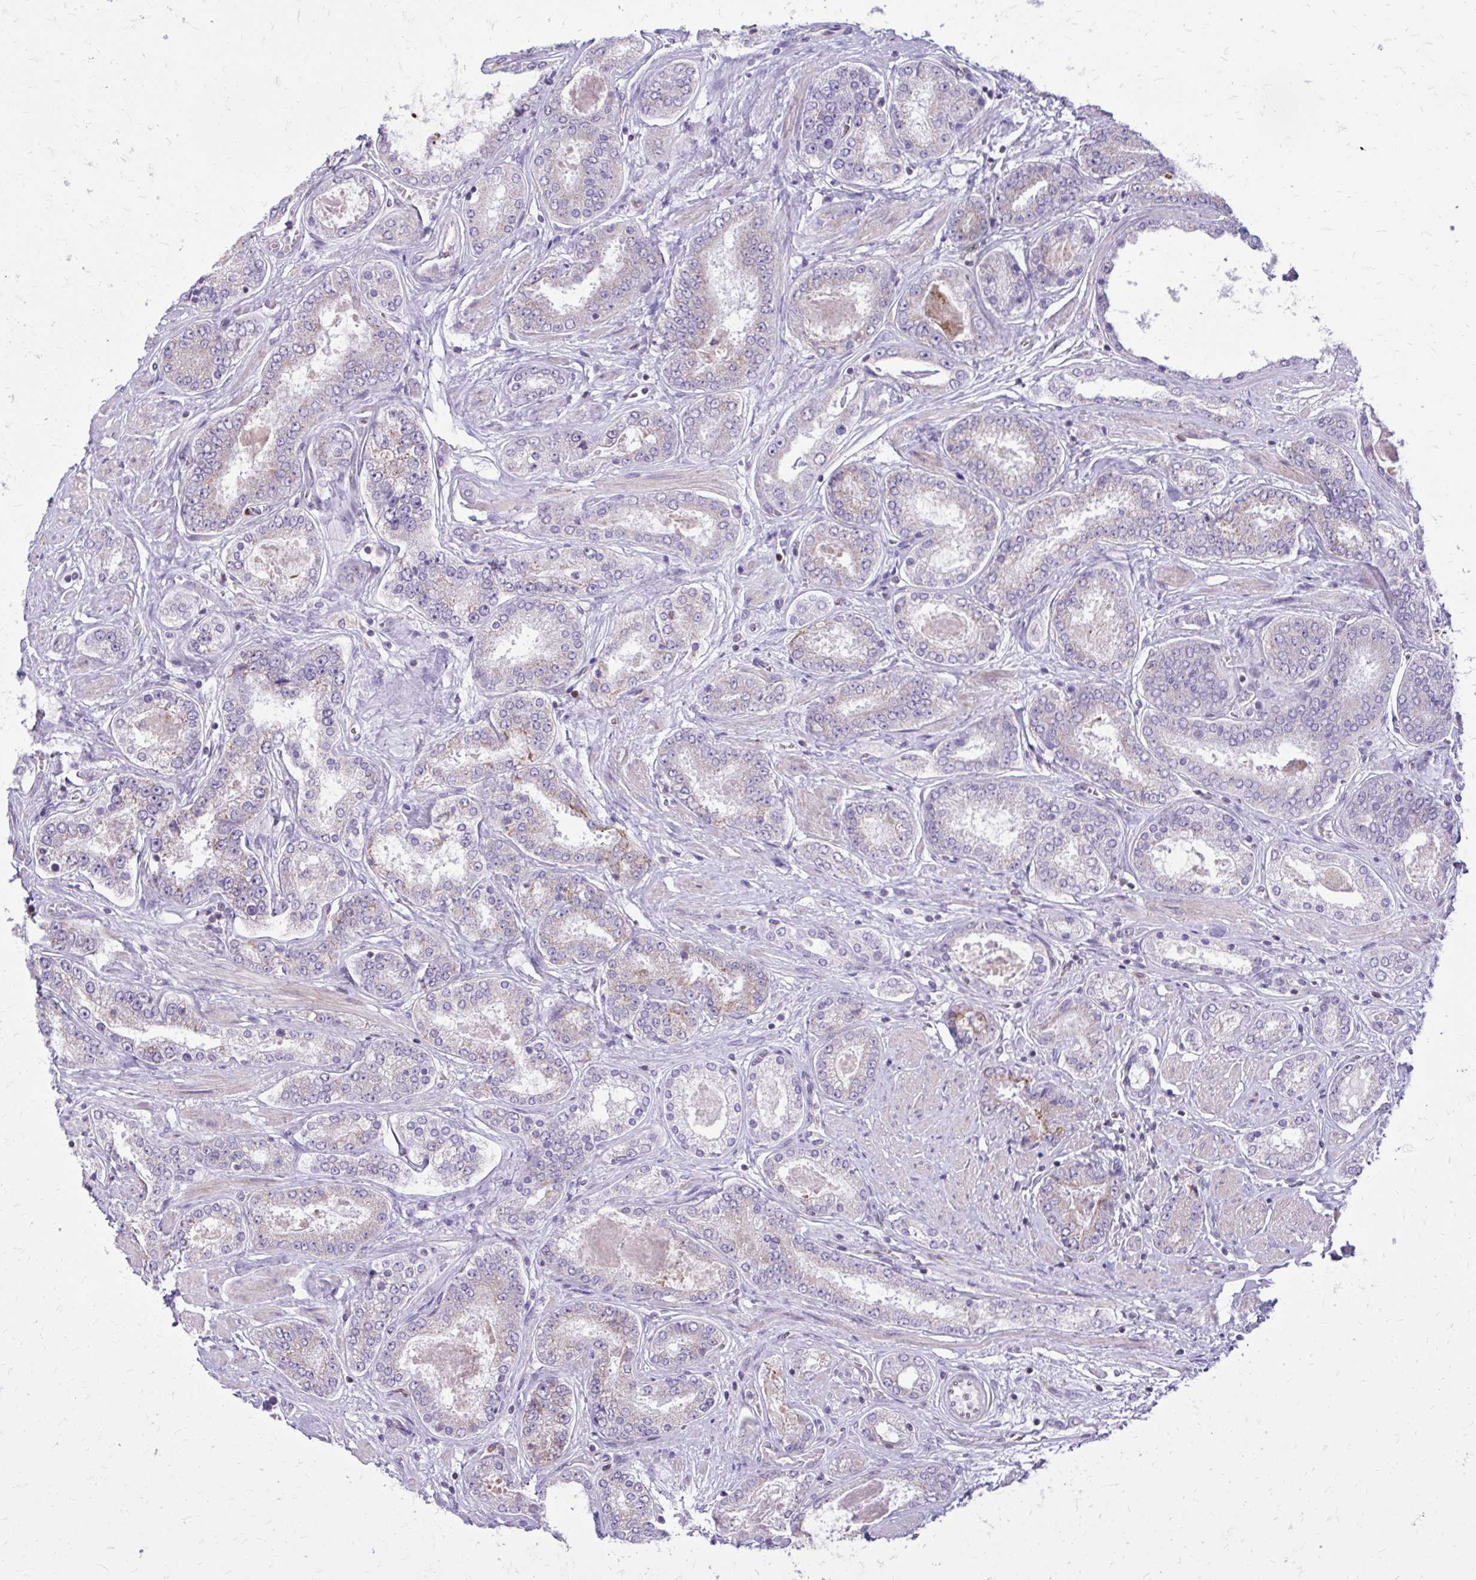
{"staining": {"intensity": "weak", "quantity": "<25%", "location": "cytoplasmic/membranous"}, "tissue": "prostate cancer", "cell_type": "Tumor cells", "image_type": "cancer", "snomed": [{"axis": "morphology", "description": "Adenocarcinoma, High grade"}, {"axis": "topography", "description": "Prostate"}], "caption": "This is an IHC histopathology image of prostate cancer (adenocarcinoma (high-grade)). There is no expression in tumor cells.", "gene": "RPS6KA2", "patient": {"sex": "male", "age": 63}}